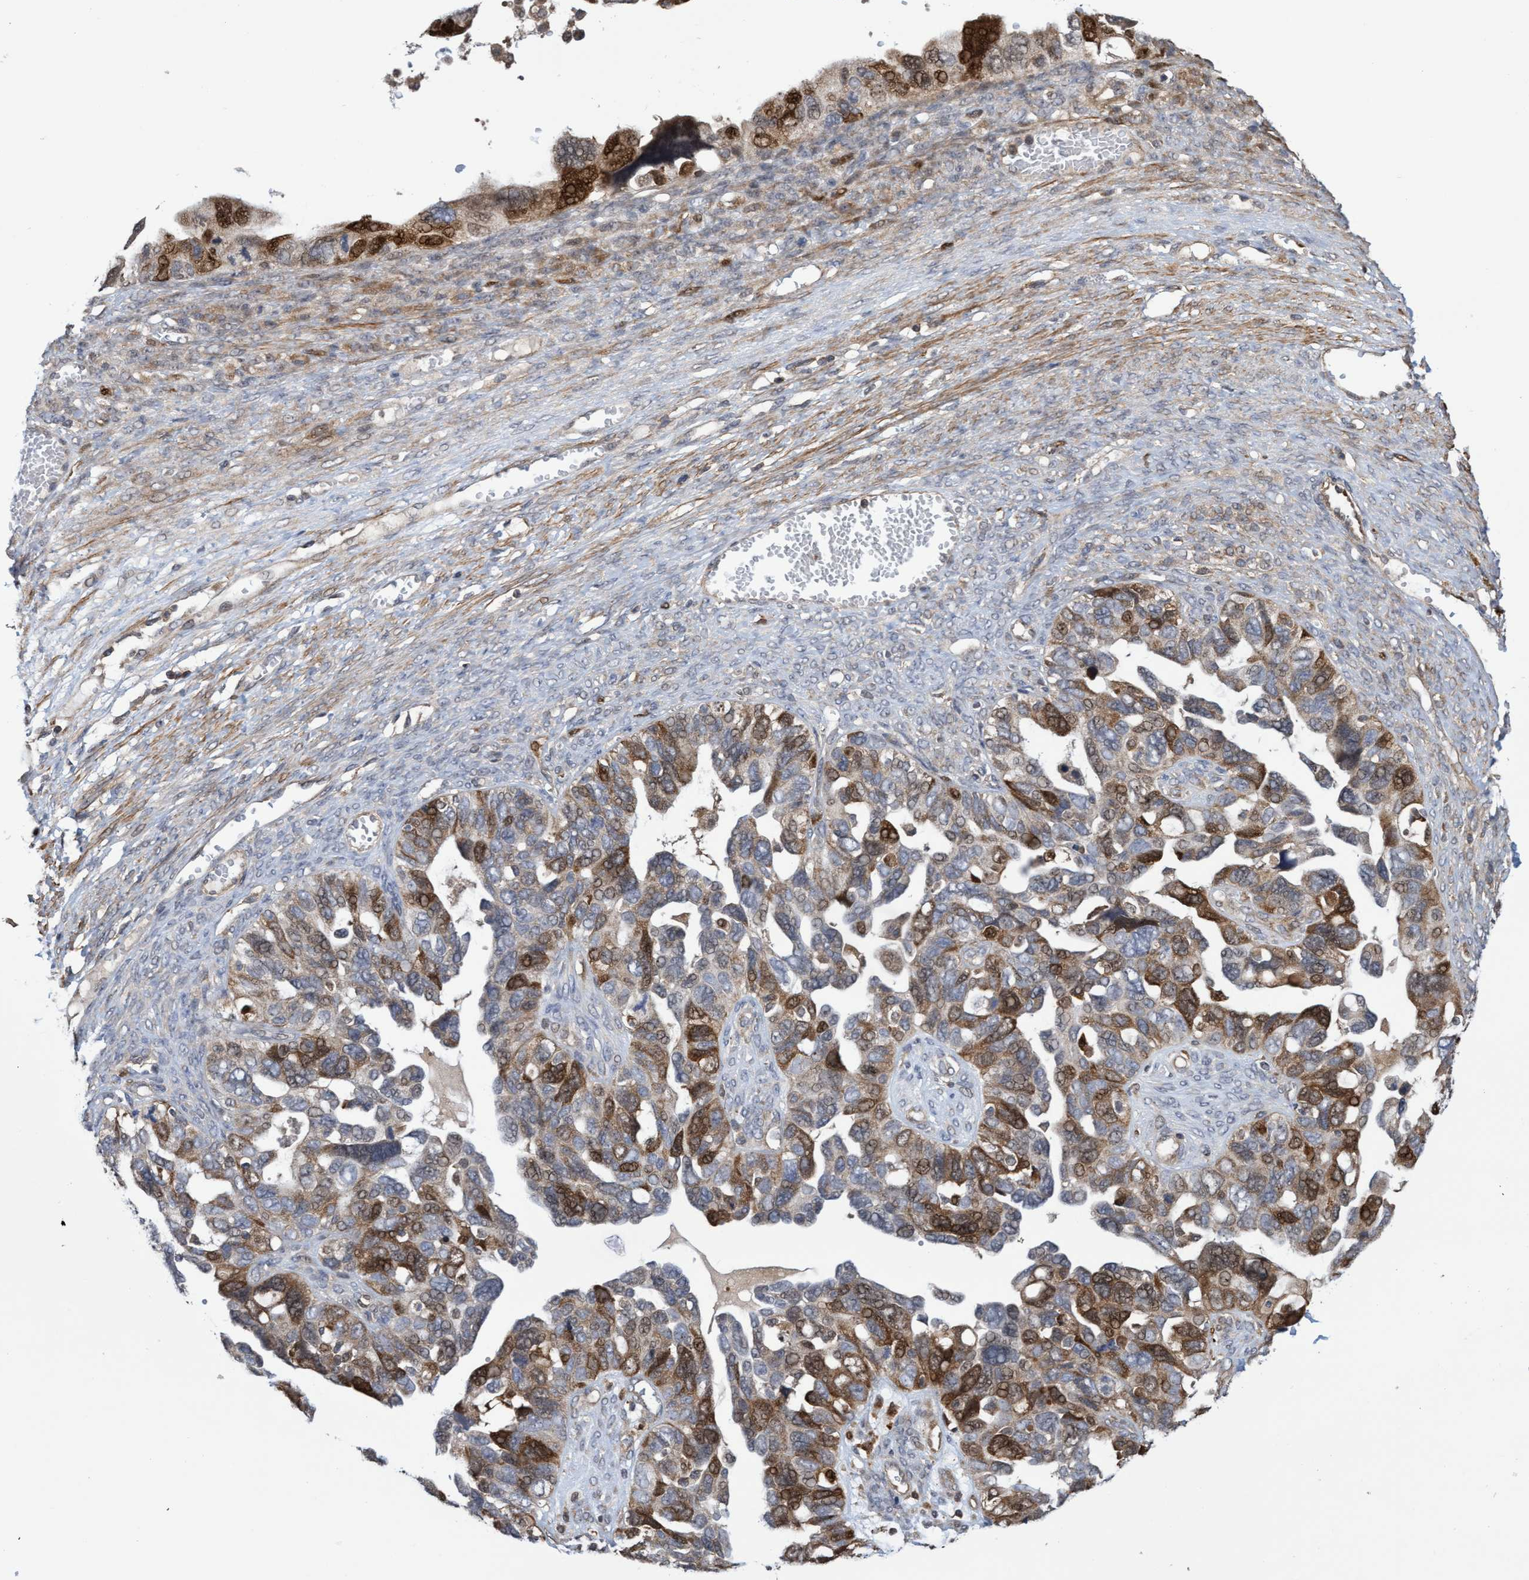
{"staining": {"intensity": "moderate", "quantity": ">75%", "location": "cytoplasmic/membranous,nuclear"}, "tissue": "ovarian cancer", "cell_type": "Tumor cells", "image_type": "cancer", "snomed": [{"axis": "morphology", "description": "Cystadenocarcinoma, serous, NOS"}, {"axis": "topography", "description": "Ovary"}], "caption": "A histopathology image showing moderate cytoplasmic/membranous and nuclear positivity in about >75% of tumor cells in serous cystadenocarcinoma (ovarian), as visualized by brown immunohistochemical staining.", "gene": "SLBP", "patient": {"sex": "female", "age": 79}}